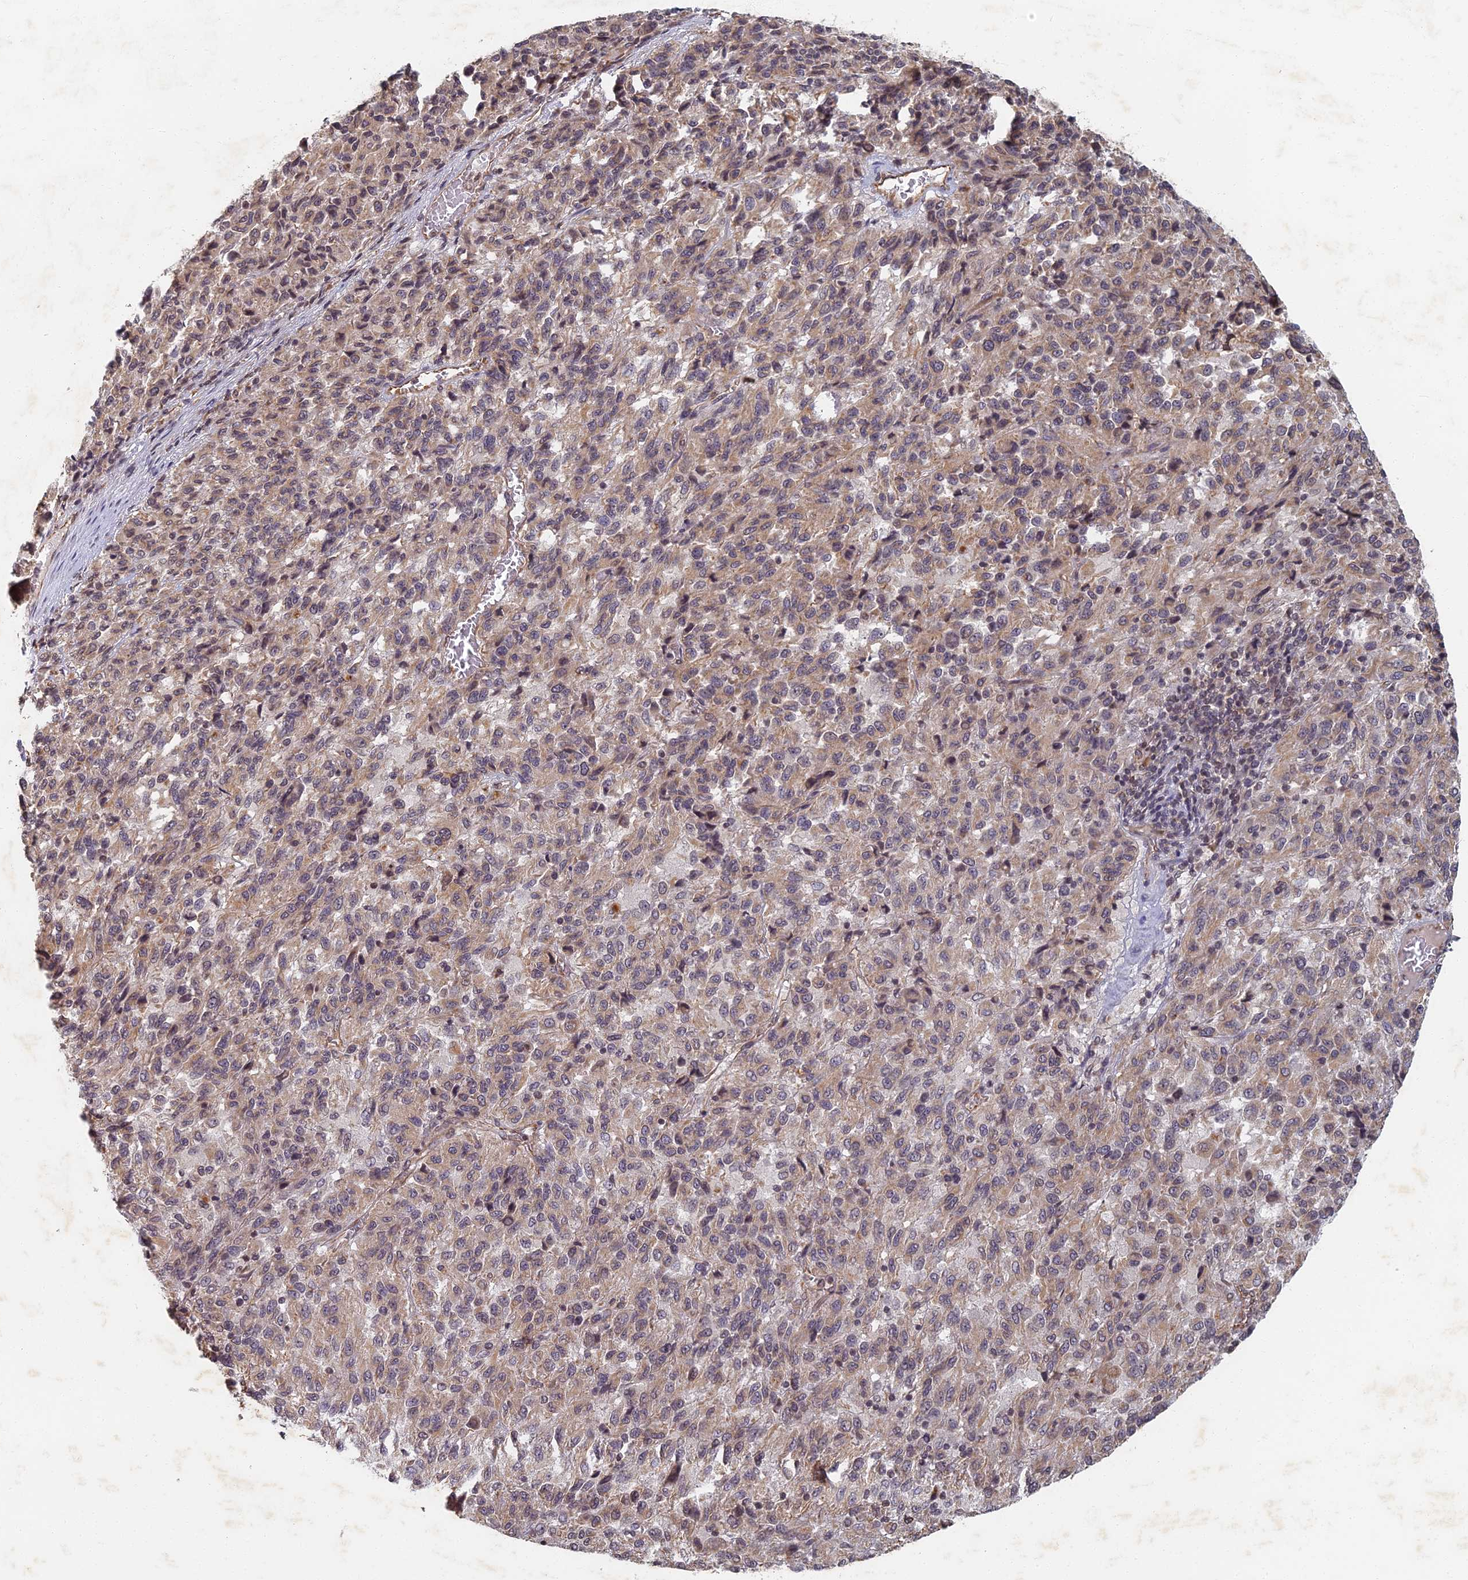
{"staining": {"intensity": "weak", "quantity": "25%-75%", "location": "cytoplasmic/membranous"}, "tissue": "melanoma", "cell_type": "Tumor cells", "image_type": "cancer", "snomed": [{"axis": "morphology", "description": "Malignant melanoma, Metastatic site"}, {"axis": "topography", "description": "Lung"}], "caption": "This histopathology image exhibits melanoma stained with IHC to label a protein in brown. The cytoplasmic/membranous of tumor cells show weak positivity for the protein. Nuclei are counter-stained blue.", "gene": "ABCB10", "patient": {"sex": "male", "age": 64}}